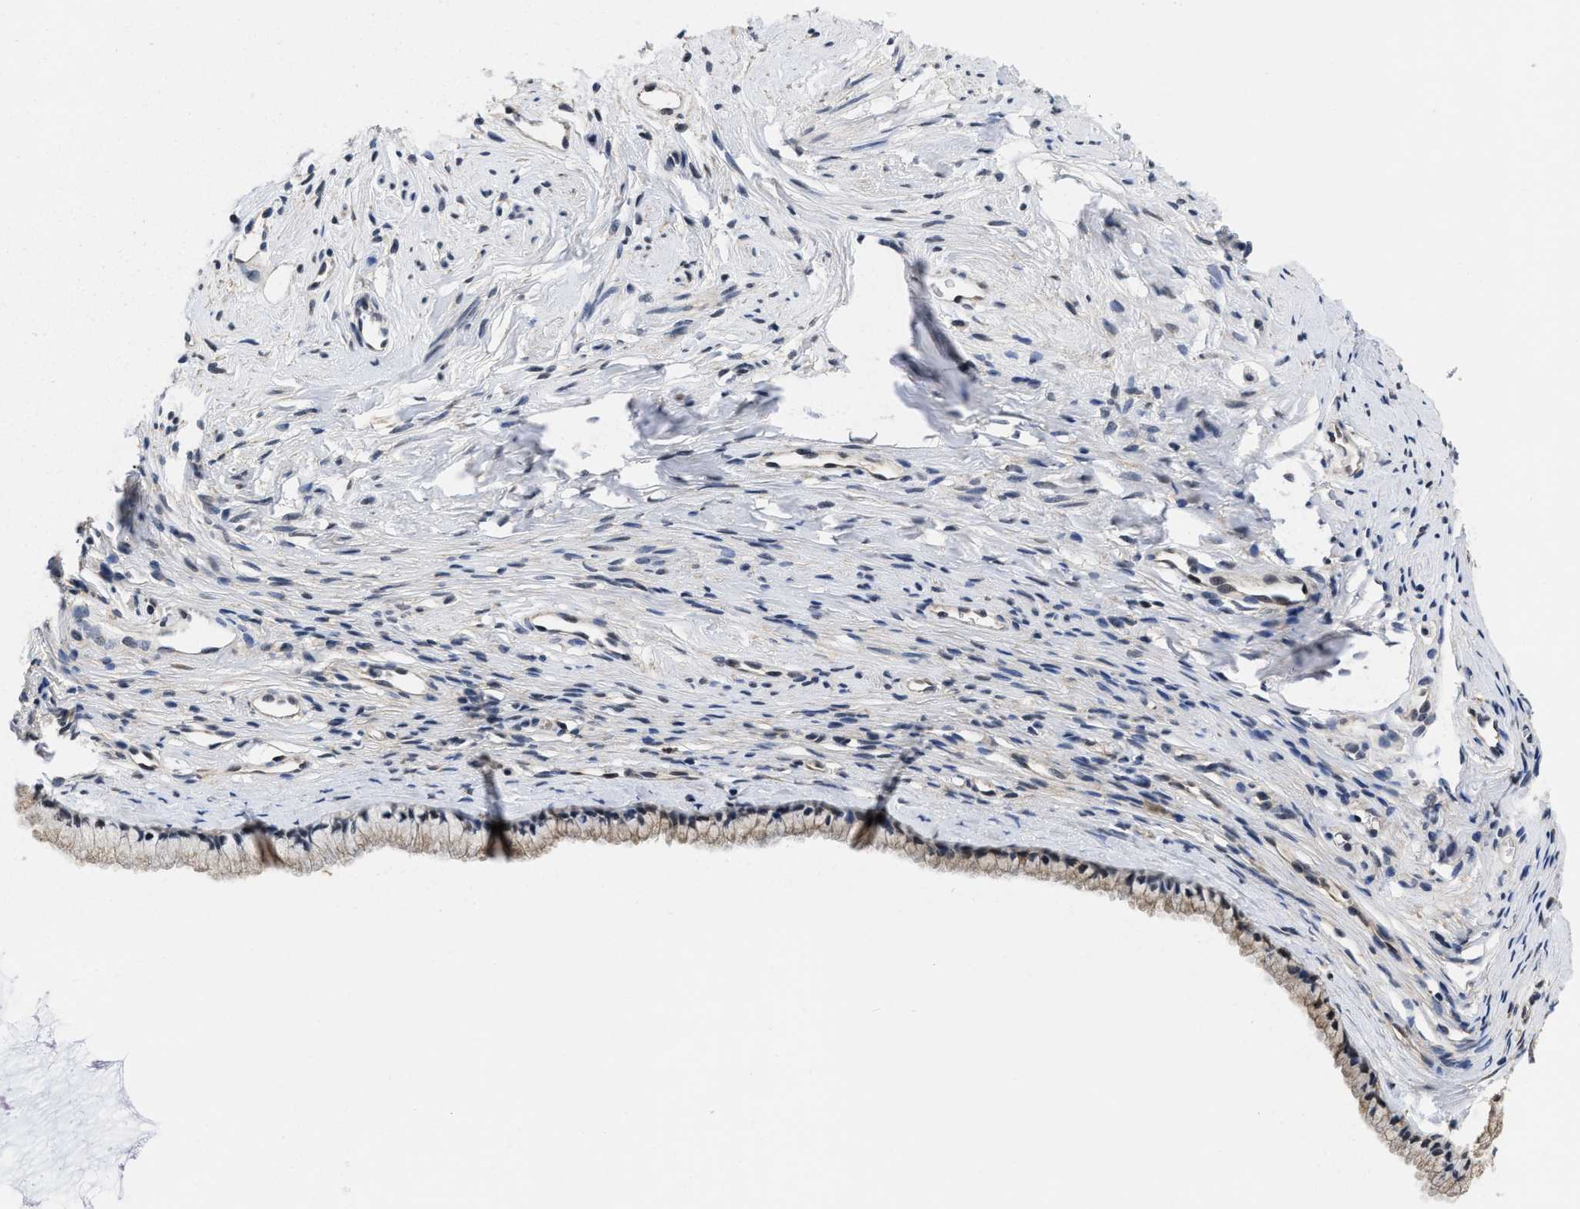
{"staining": {"intensity": "weak", "quantity": "25%-75%", "location": "cytoplasmic/membranous"}, "tissue": "cervix", "cell_type": "Glandular cells", "image_type": "normal", "snomed": [{"axis": "morphology", "description": "Normal tissue, NOS"}, {"axis": "topography", "description": "Cervix"}], "caption": "This photomicrograph shows IHC staining of unremarkable cervix, with low weak cytoplasmic/membranous staining in about 25%-75% of glandular cells.", "gene": "MCOLN2", "patient": {"sex": "female", "age": 77}}